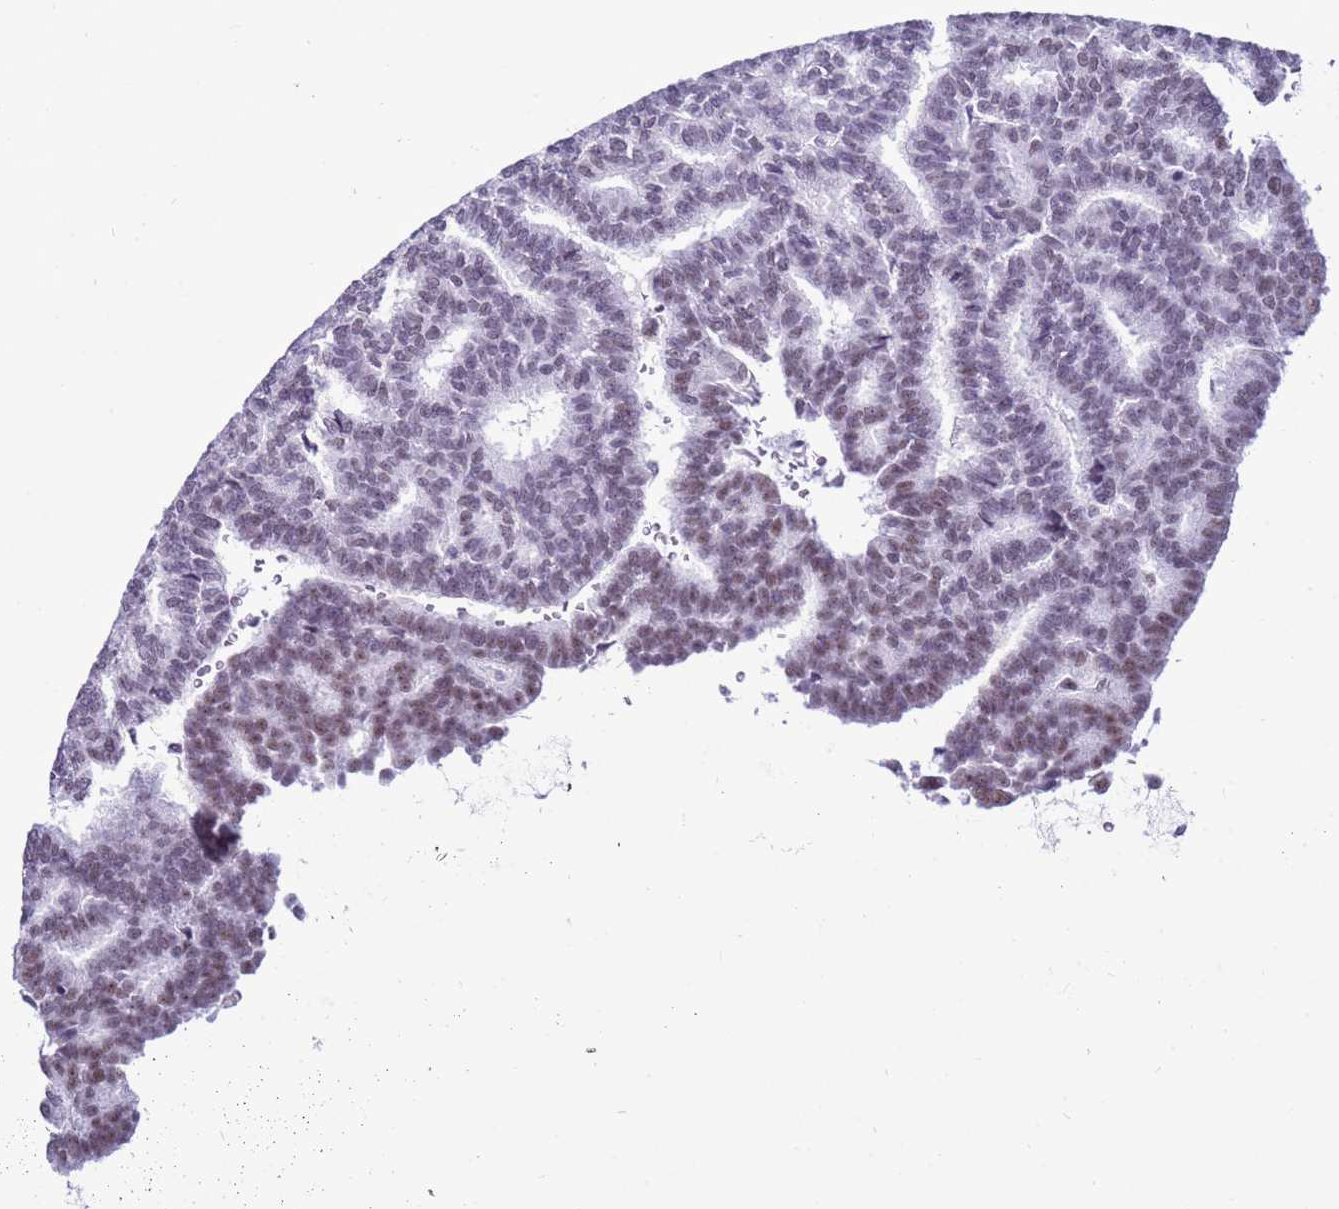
{"staining": {"intensity": "weak", "quantity": "<25%", "location": "nuclear"}, "tissue": "thyroid cancer", "cell_type": "Tumor cells", "image_type": "cancer", "snomed": [{"axis": "morphology", "description": "Papillary adenocarcinoma, NOS"}, {"axis": "topography", "description": "Thyroid gland"}], "caption": "Papillary adenocarcinoma (thyroid) was stained to show a protein in brown. There is no significant staining in tumor cells. The staining was performed using DAB (3,3'-diaminobenzidine) to visualize the protein expression in brown, while the nuclei were stained in blue with hematoxylin (Magnification: 20x).", "gene": "DHX15", "patient": {"sex": "female", "age": 35}}